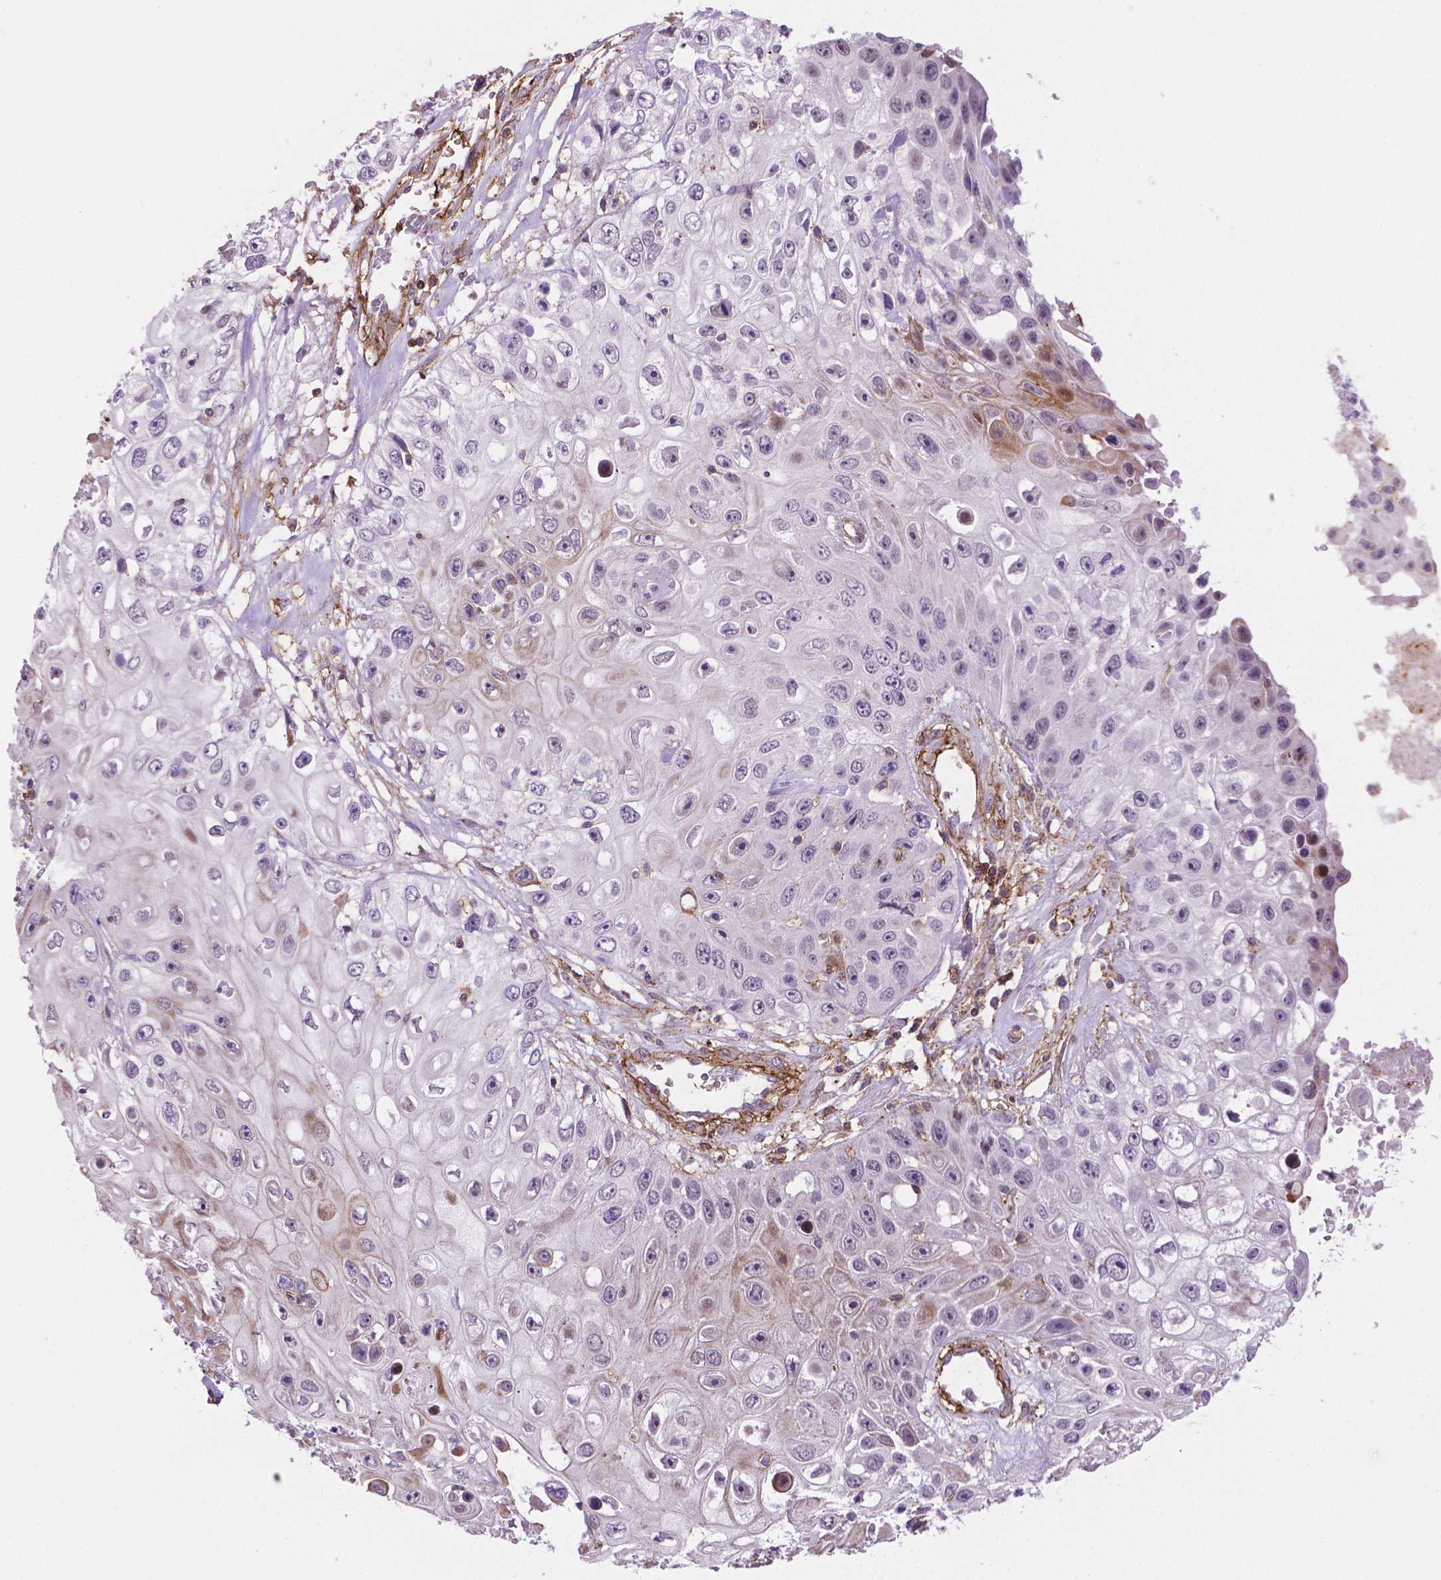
{"staining": {"intensity": "negative", "quantity": "none", "location": "none"}, "tissue": "skin cancer", "cell_type": "Tumor cells", "image_type": "cancer", "snomed": [{"axis": "morphology", "description": "Squamous cell carcinoma, NOS"}, {"axis": "topography", "description": "Skin"}], "caption": "A micrograph of human skin cancer is negative for staining in tumor cells.", "gene": "ACAD10", "patient": {"sex": "male", "age": 82}}